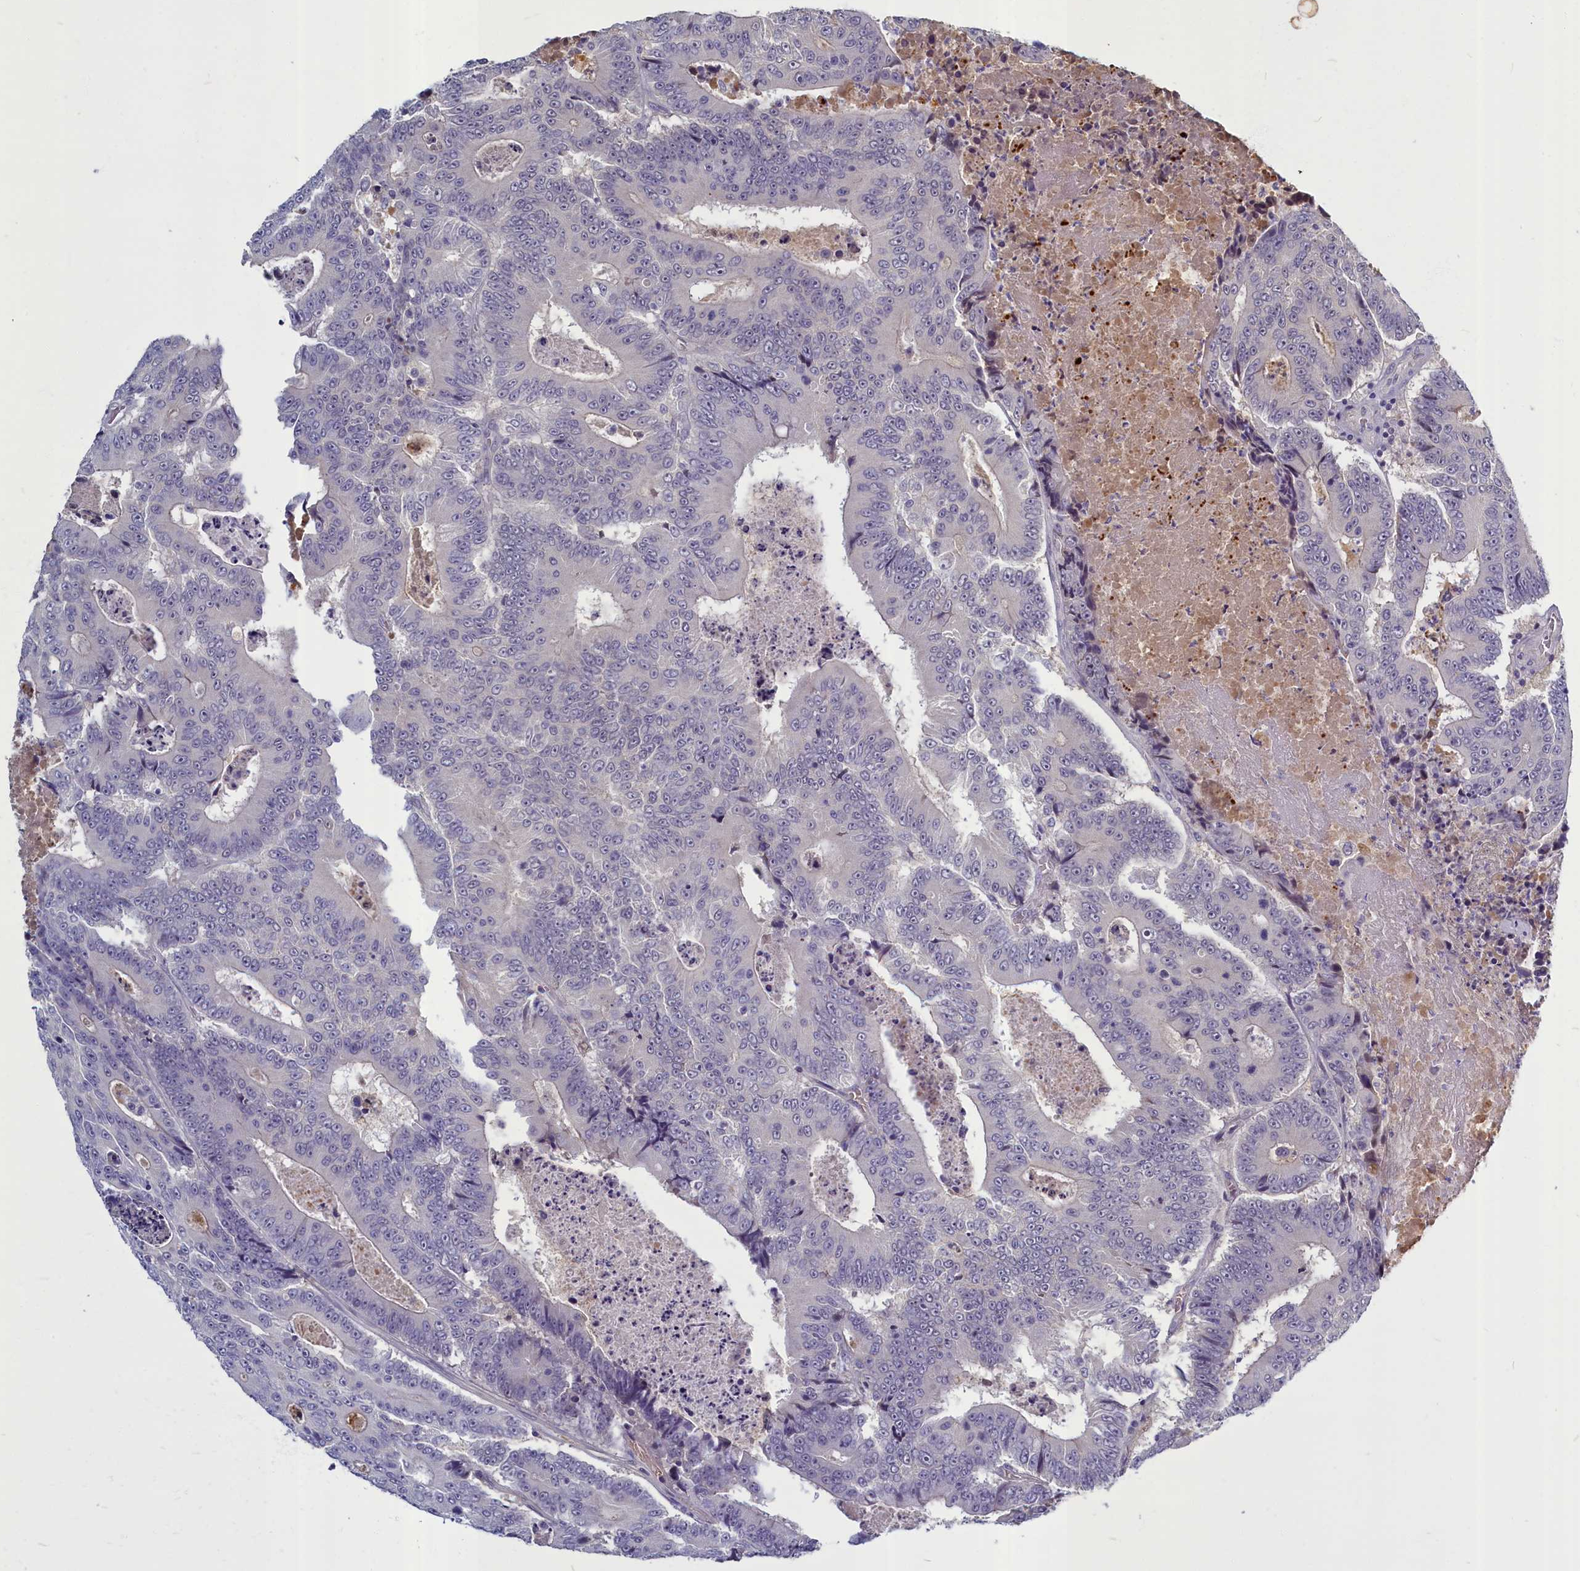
{"staining": {"intensity": "negative", "quantity": "none", "location": "none"}, "tissue": "colorectal cancer", "cell_type": "Tumor cells", "image_type": "cancer", "snomed": [{"axis": "morphology", "description": "Adenocarcinoma, NOS"}, {"axis": "topography", "description": "Colon"}], "caption": "Tumor cells show no significant positivity in colorectal cancer. Nuclei are stained in blue.", "gene": "SV2C", "patient": {"sex": "male", "age": 83}}